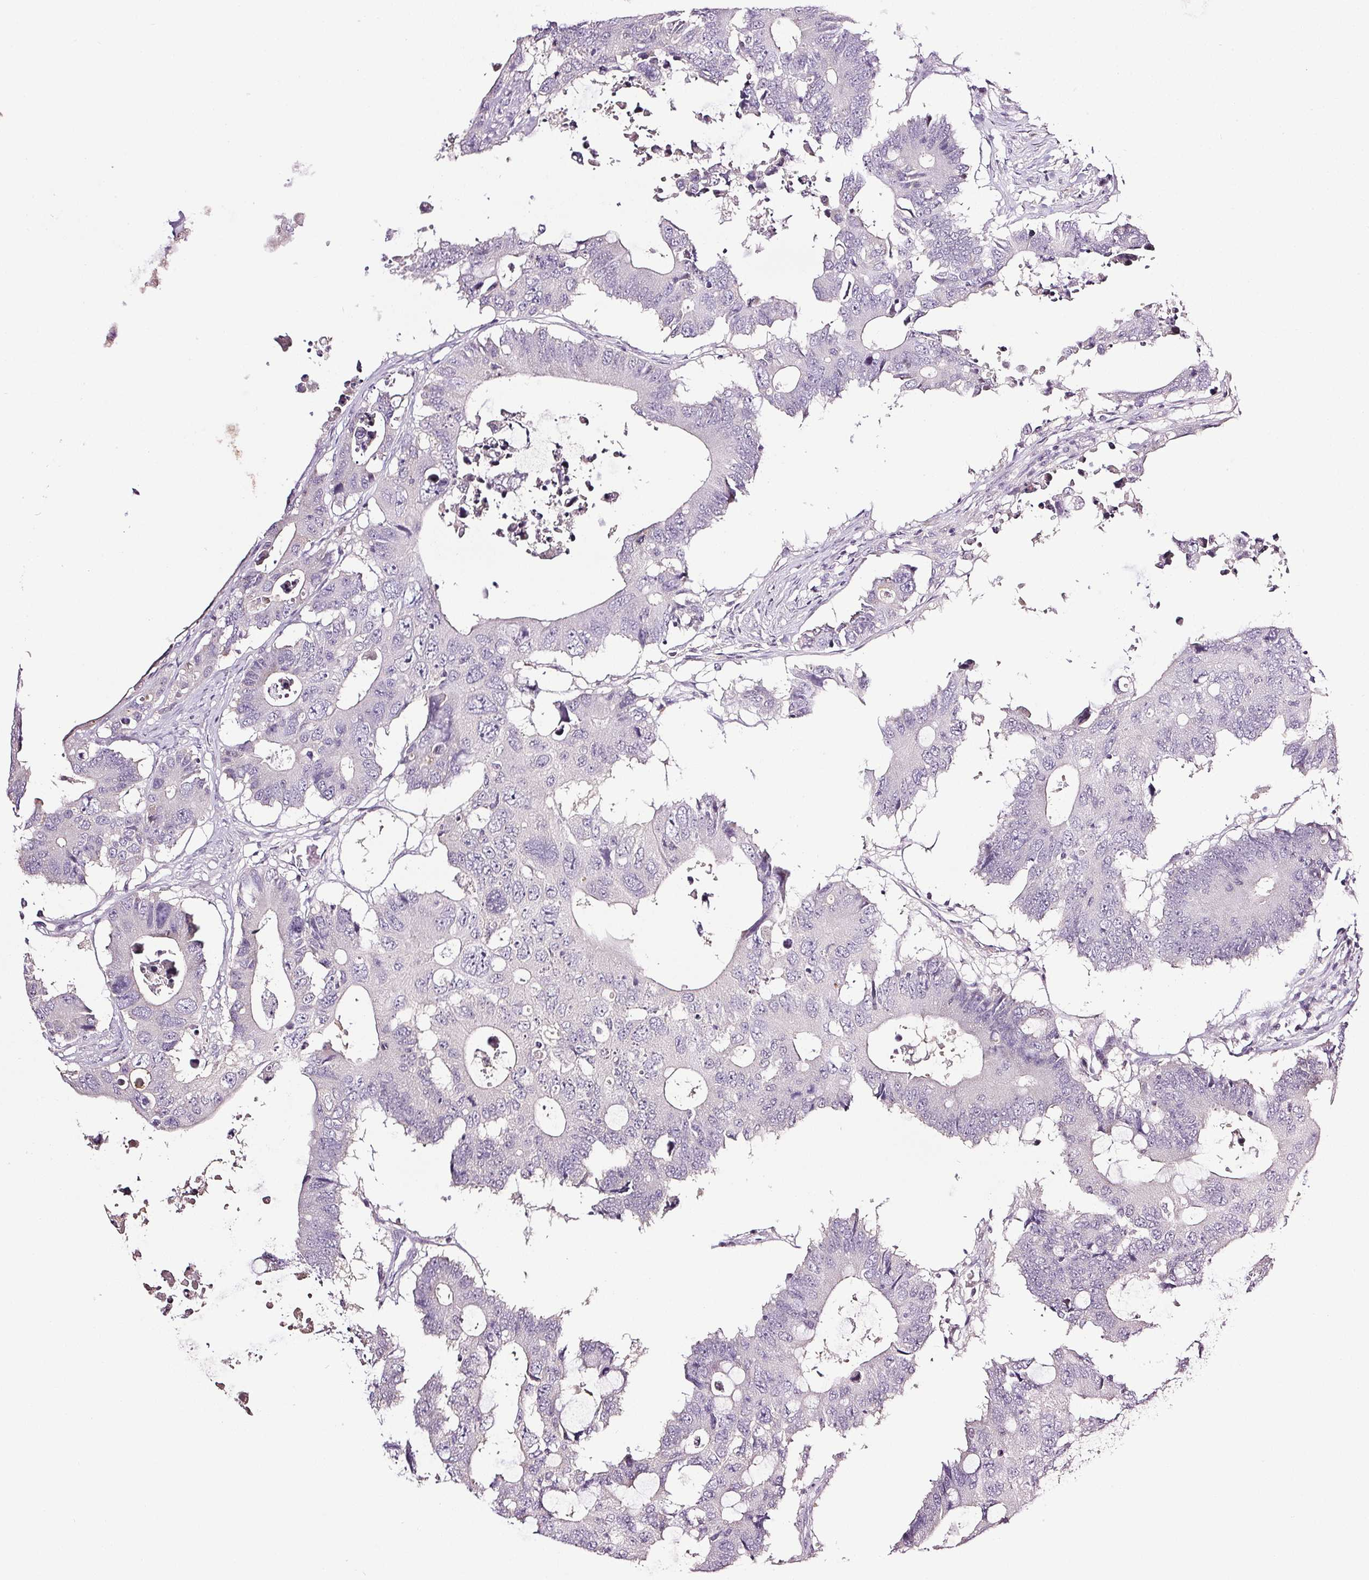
{"staining": {"intensity": "negative", "quantity": "none", "location": "none"}, "tissue": "colorectal cancer", "cell_type": "Tumor cells", "image_type": "cancer", "snomed": [{"axis": "morphology", "description": "Adenocarcinoma, NOS"}, {"axis": "topography", "description": "Colon"}], "caption": "Tumor cells are negative for protein expression in human colorectal cancer (adenocarcinoma). Brightfield microscopy of IHC stained with DAB (brown) and hematoxylin (blue), captured at high magnification.", "gene": "COL7A1", "patient": {"sex": "male", "age": 71}}